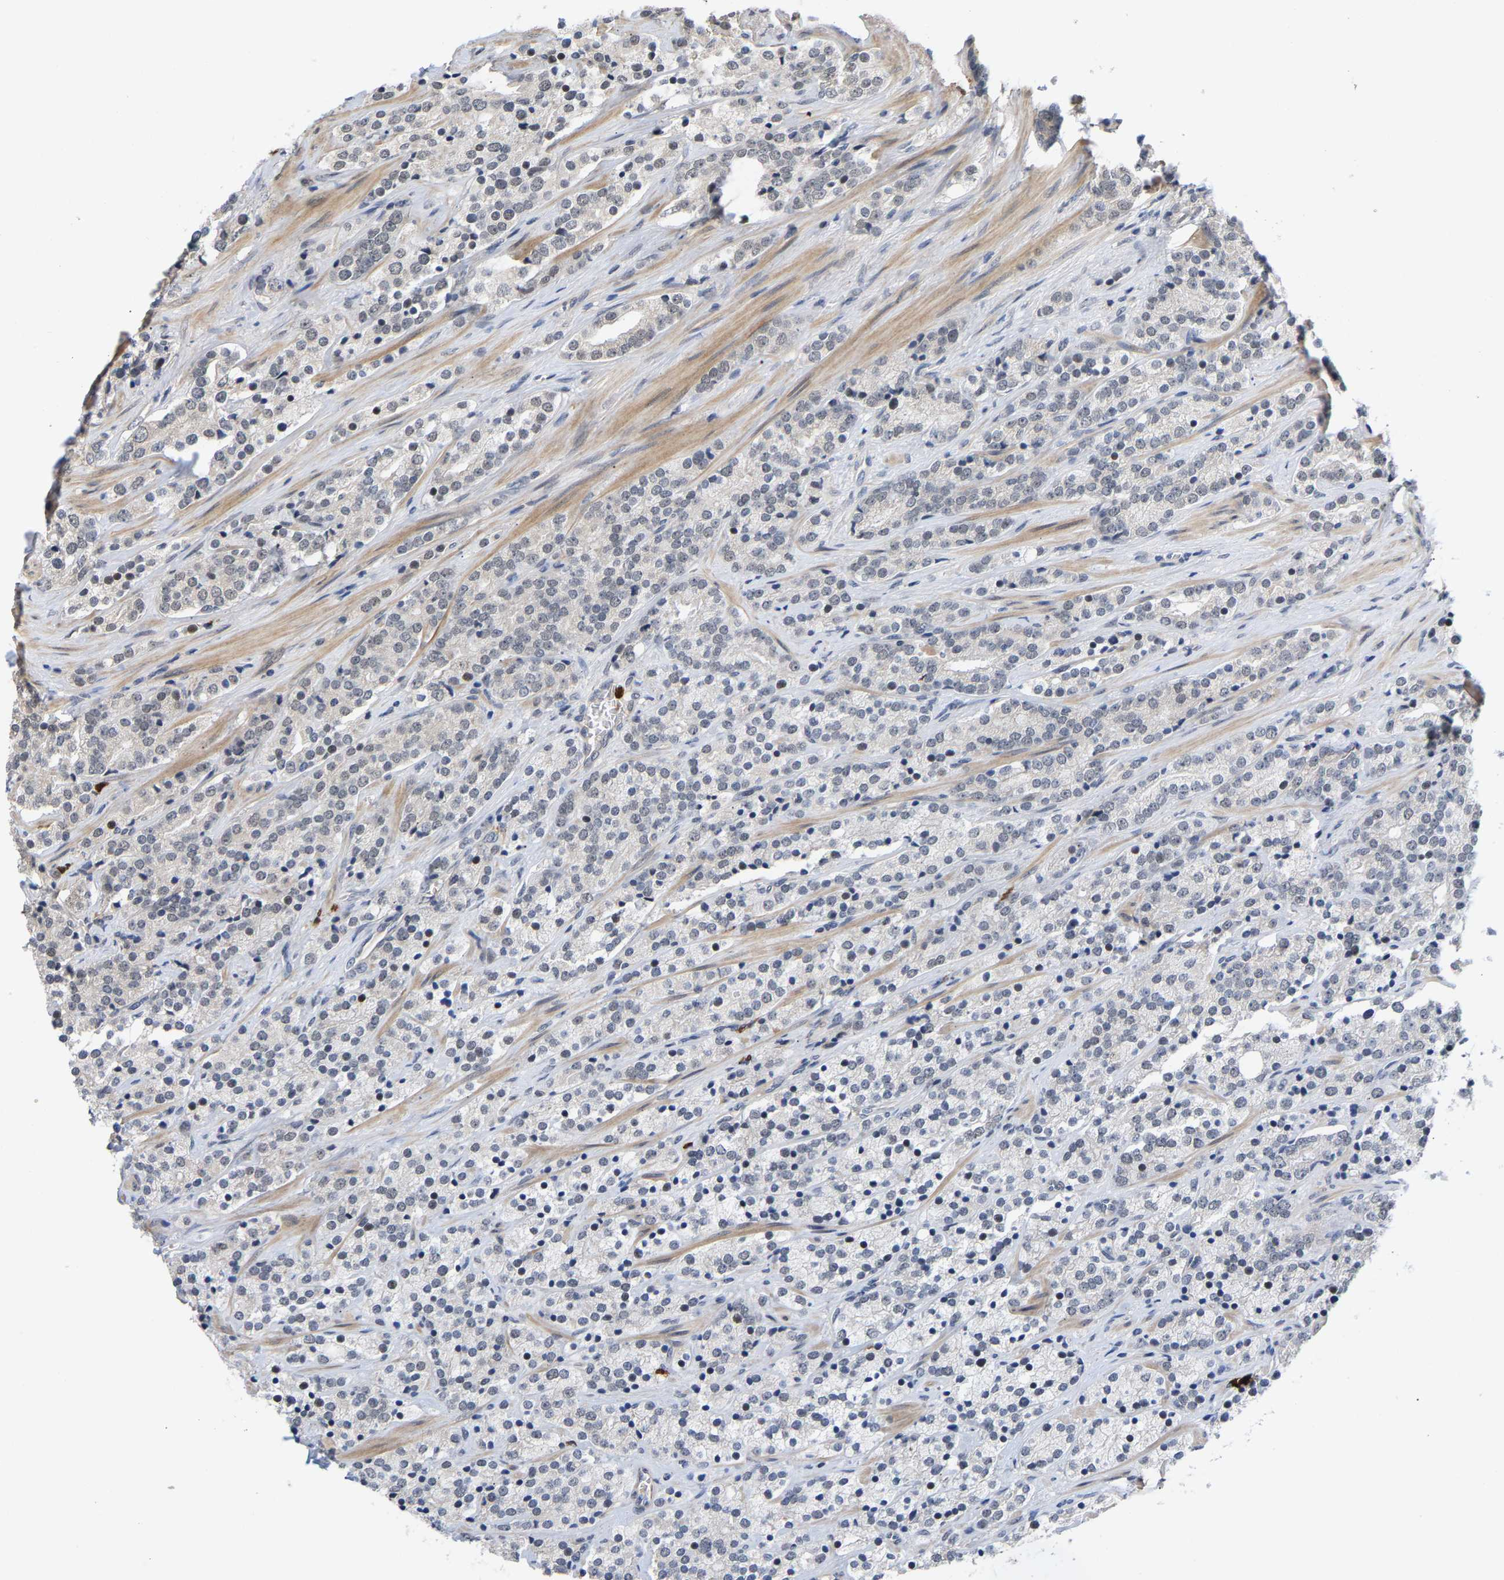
{"staining": {"intensity": "negative", "quantity": "none", "location": "none"}, "tissue": "prostate cancer", "cell_type": "Tumor cells", "image_type": "cancer", "snomed": [{"axis": "morphology", "description": "Adenocarcinoma, High grade"}, {"axis": "topography", "description": "Prostate"}], "caption": "A micrograph of prostate cancer (adenocarcinoma (high-grade)) stained for a protein demonstrates no brown staining in tumor cells.", "gene": "TDRD7", "patient": {"sex": "male", "age": 71}}